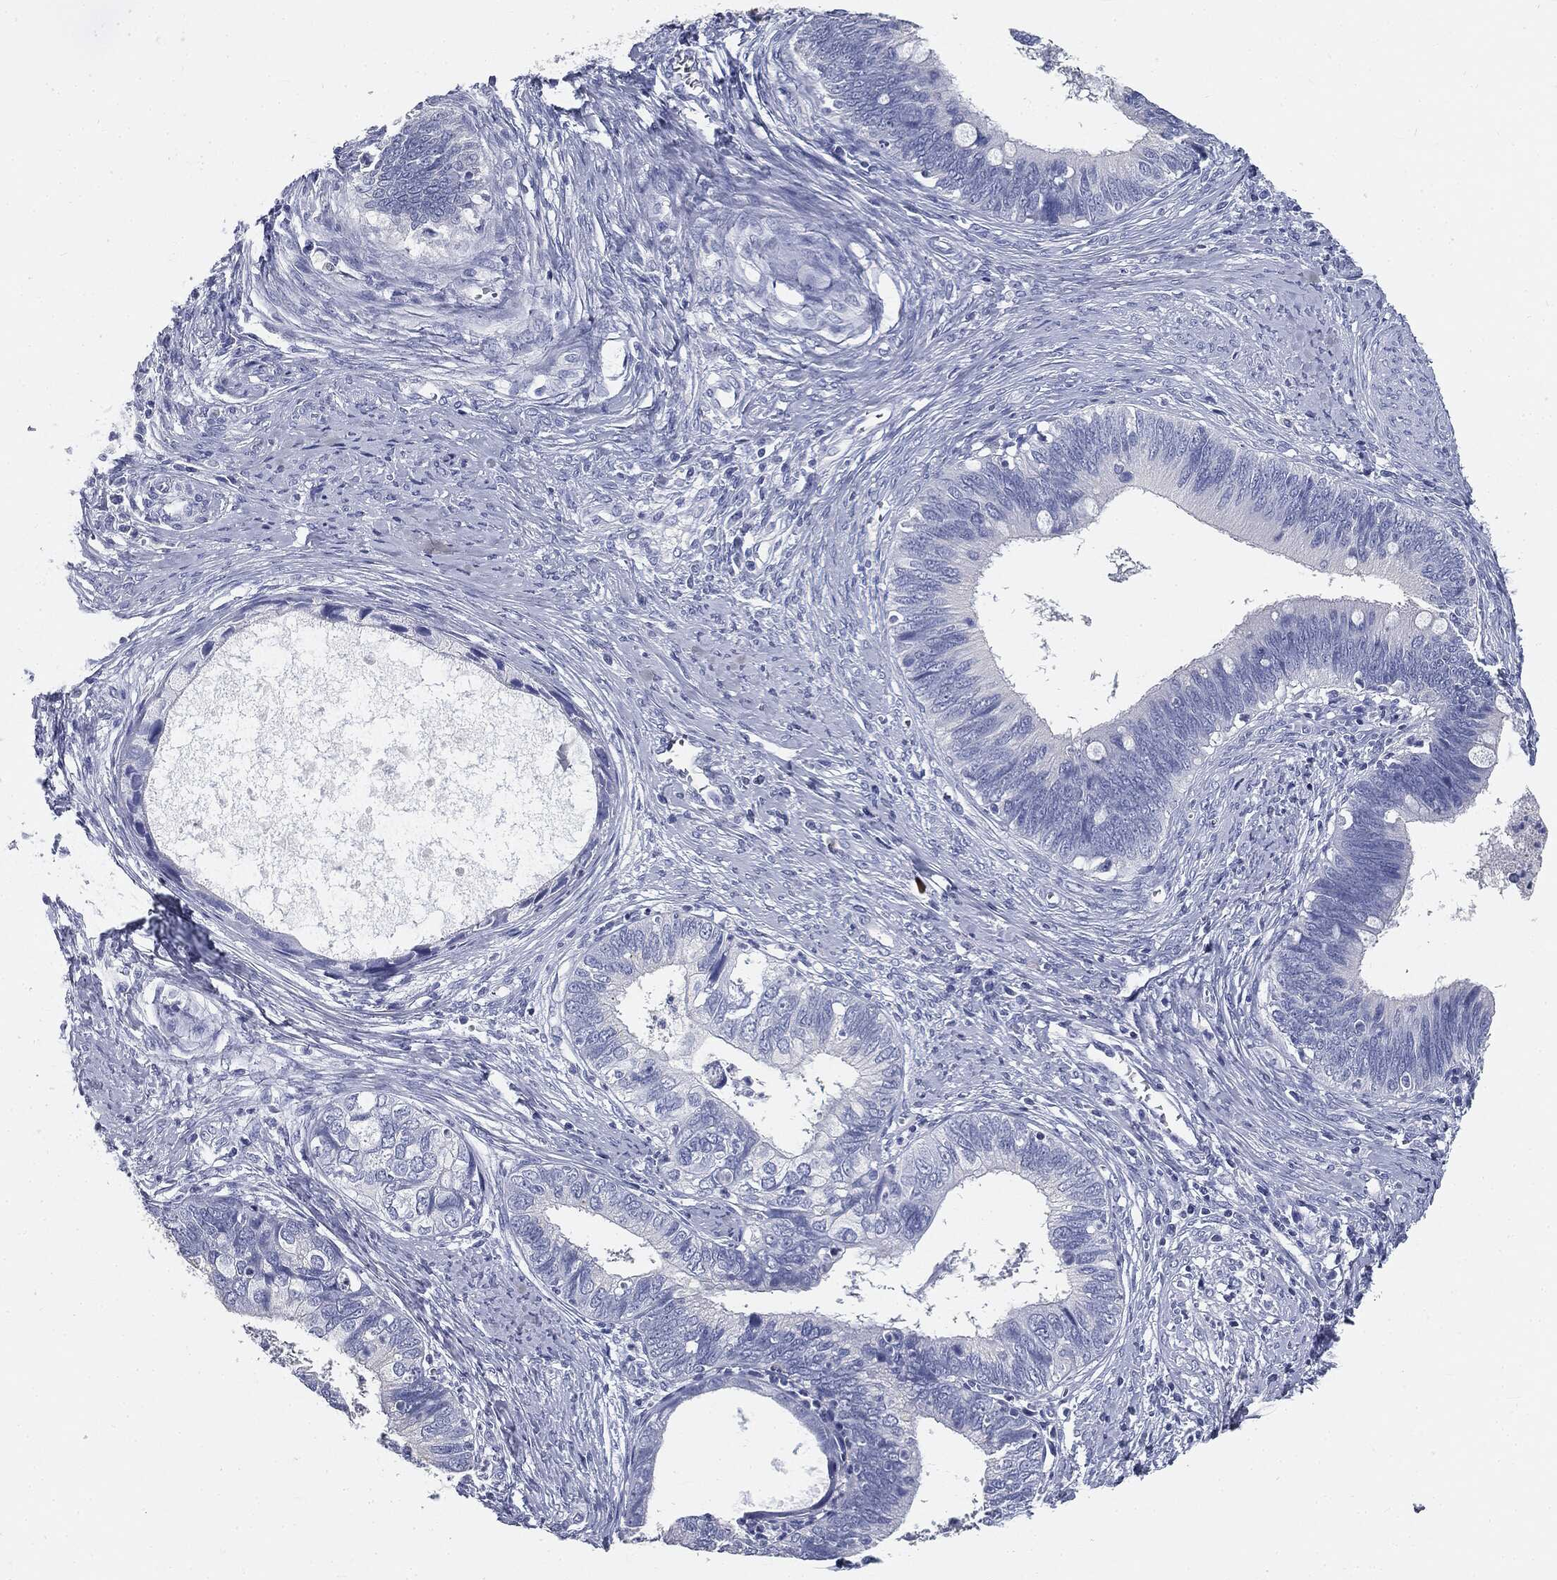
{"staining": {"intensity": "negative", "quantity": "none", "location": "none"}, "tissue": "cervical cancer", "cell_type": "Tumor cells", "image_type": "cancer", "snomed": [{"axis": "morphology", "description": "Adenocarcinoma, NOS"}, {"axis": "topography", "description": "Cervix"}], "caption": "IHC of cervical adenocarcinoma shows no staining in tumor cells.", "gene": "CUZD1", "patient": {"sex": "female", "age": 42}}